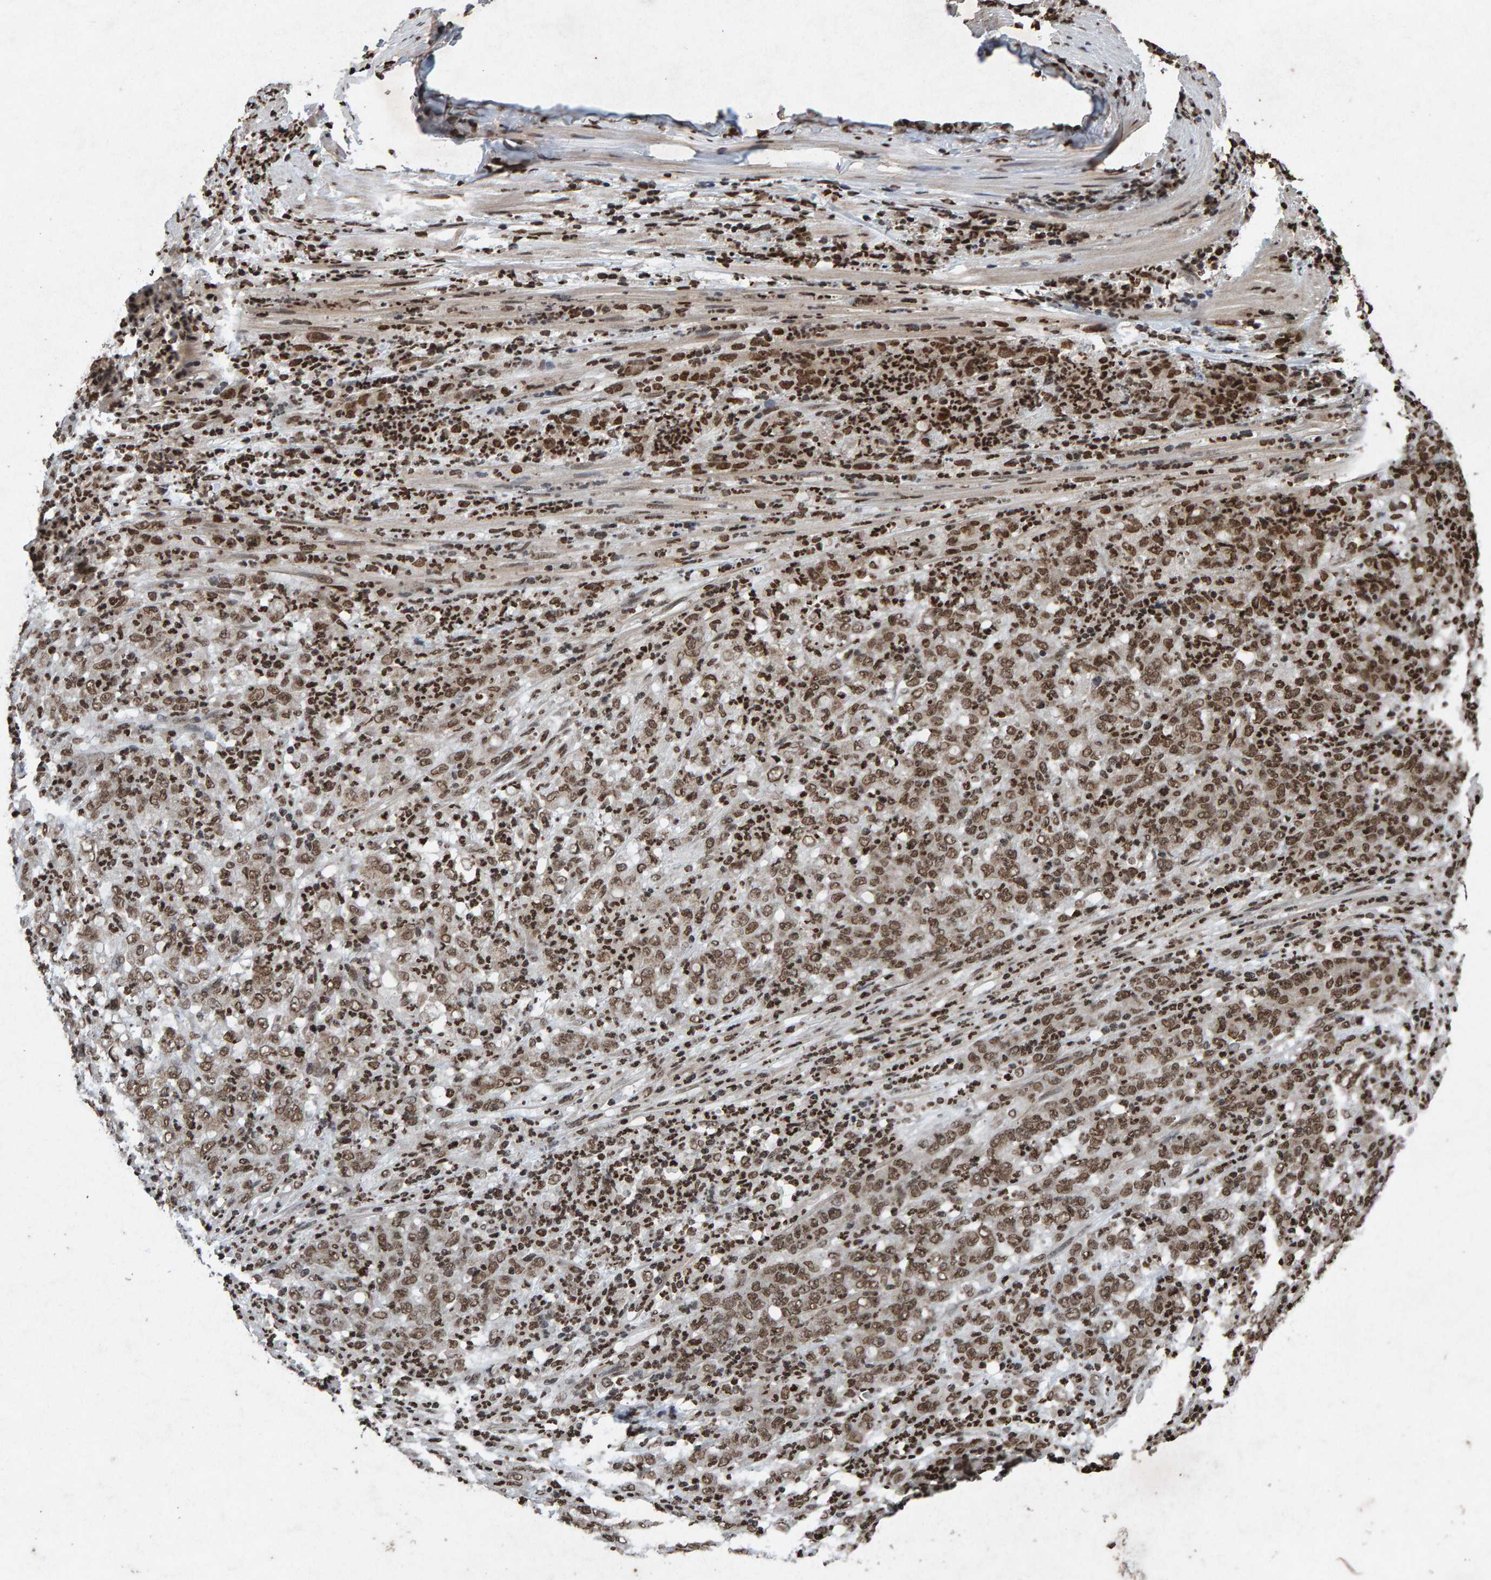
{"staining": {"intensity": "moderate", "quantity": ">75%", "location": "nuclear"}, "tissue": "stomach cancer", "cell_type": "Tumor cells", "image_type": "cancer", "snomed": [{"axis": "morphology", "description": "Adenocarcinoma, NOS"}, {"axis": "topography", "description": "Stomach, lower"}], "caption": "IHC of human stomach cancer (adenocarcinoma) exhibits medium levels of moderate nuclear positivity in about >75% of tumor cells. (DAB (3,3'-diaminobenzidine) = brown stain, brightfield microscopy at high magnification).", "gene": "H2AZ1", "patient": {"sex": "female", "age": 71}}